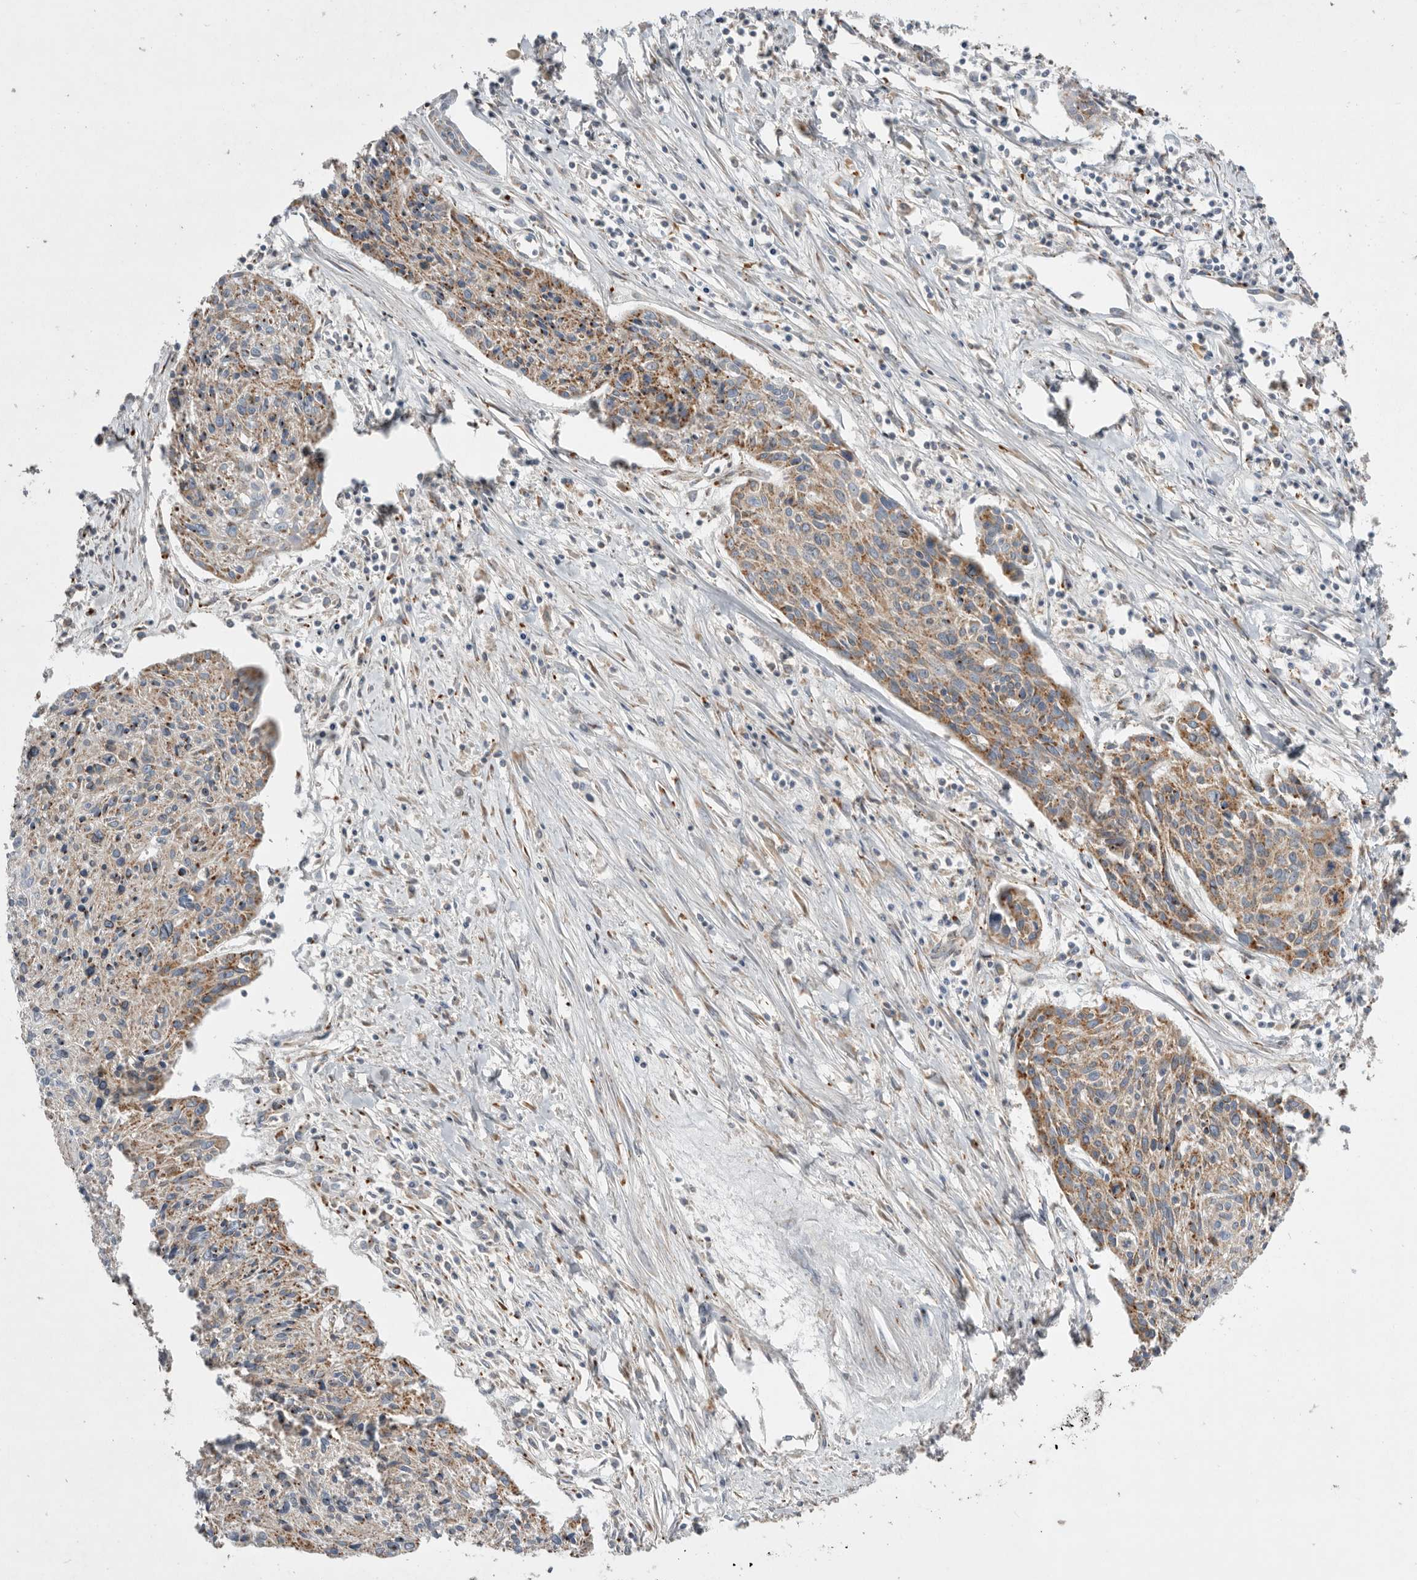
{"staining": {"intensity": "moderate", "quantity": ">75%", "location": "cytoplasmic/membranous"}, "tissue": "cervical cancer", "cell_type": "Tumor cells", "image_type": "cancer", "snomed": [{"axis": "morphology", "description": "Squamous cell carcinoma, NOS"}, {"axis": "topography", "description": "Cervix"}], "caption": "Immunohistochemical staining of squamous cell carcinoma (cervical) shows medium levels of moderate cytoplasmic/membranous expression in about >75% of tumor cells.", "gene": "GANAB", "patient": {"sex": "female", "age": 51}}